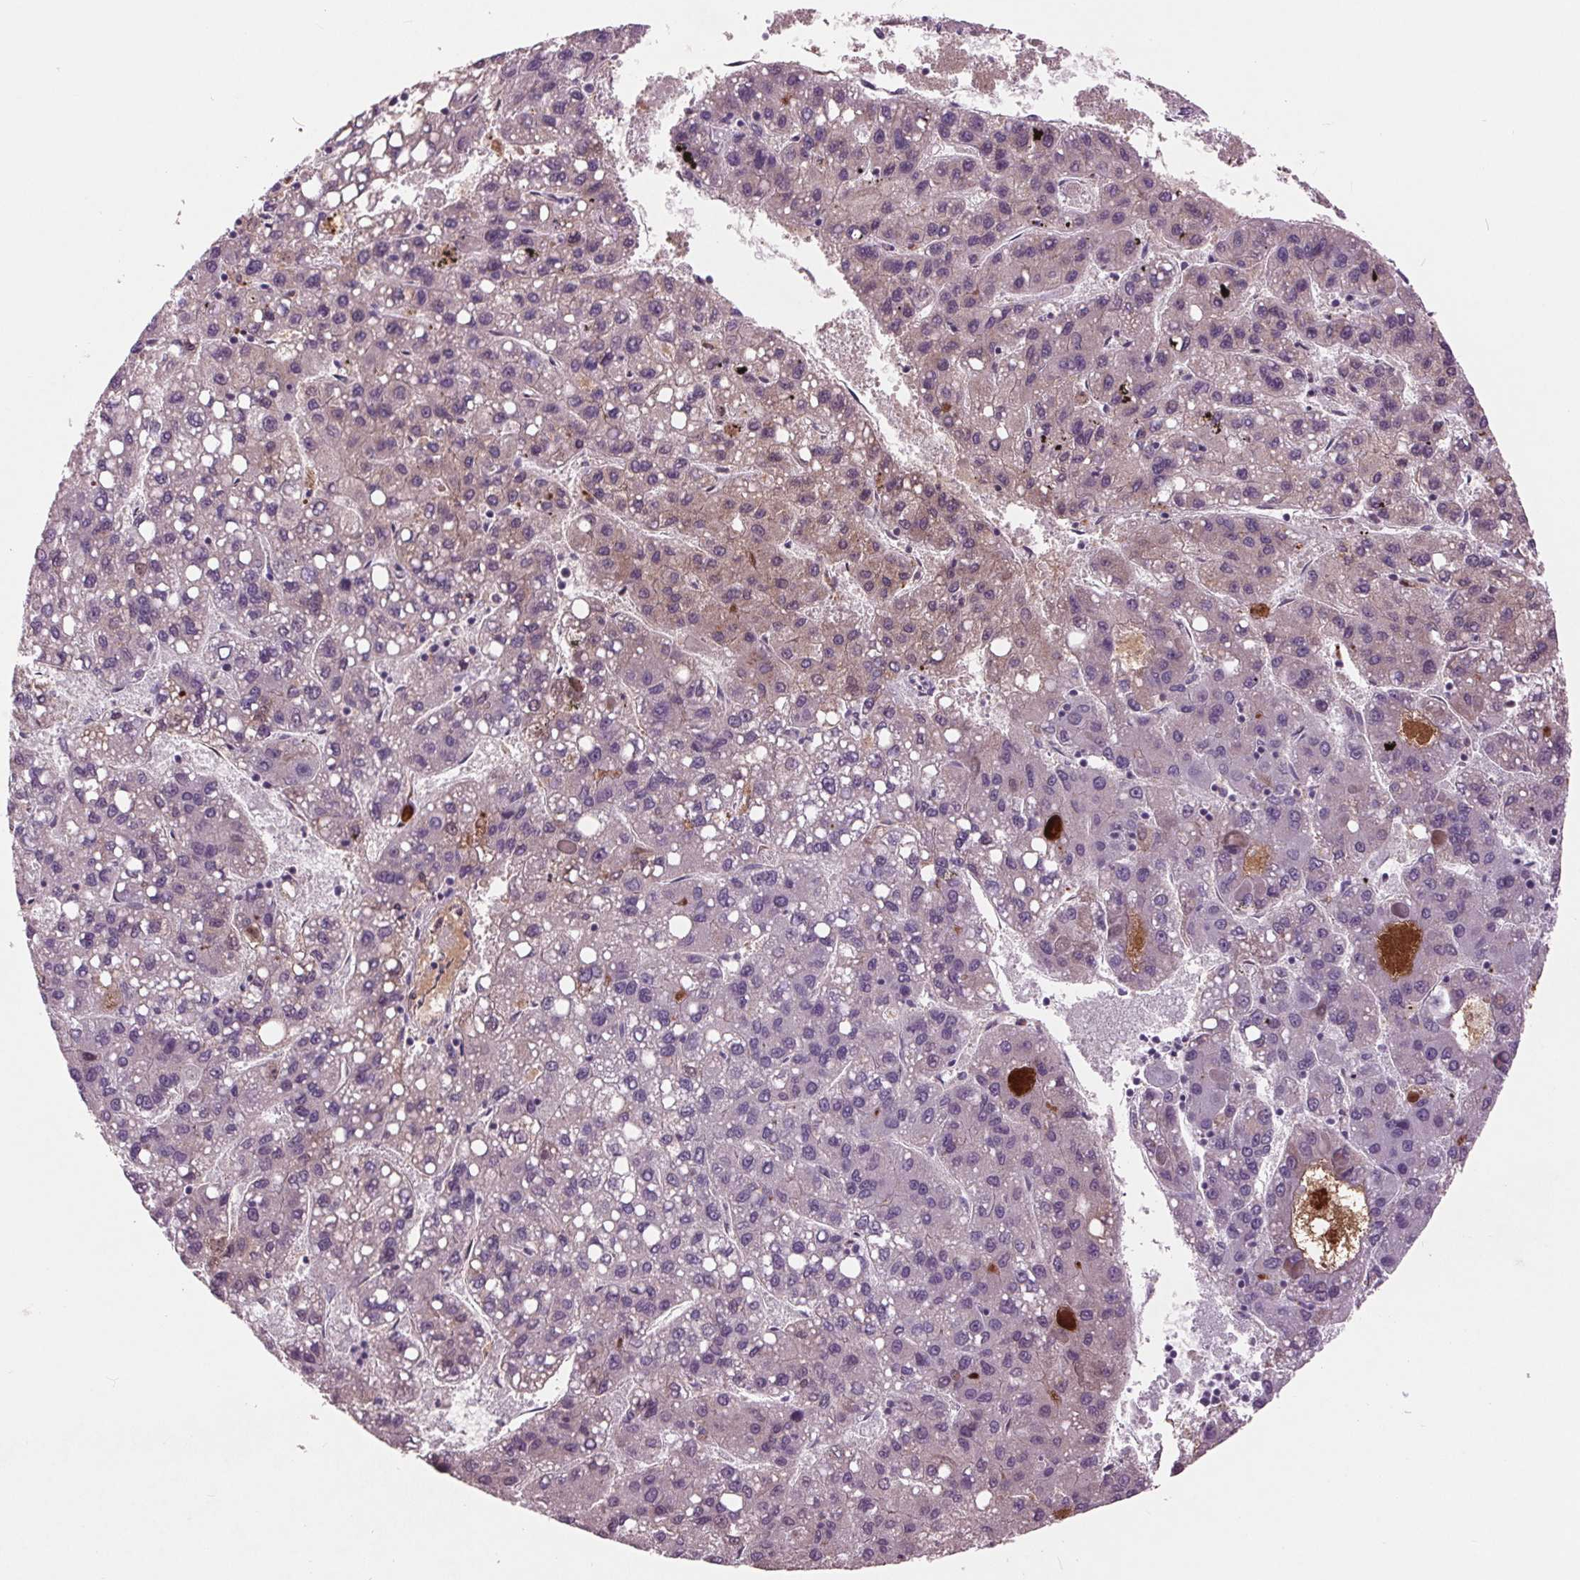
{"staining": {"intensity": "negative", "quantity": "none", "location": "none"}, "tissue": "liver cancer", "cell_type": "Tumor cells", "image_type": "cancer", "snomed": [{"axis": "morphology", "description": "Carcinoma, Hepatocellular, NOS"}, {"axis": "topography", "description": "Liver"}], "caption": "IHC histopathology image of neoplastic tissue: human liver cancer stained with DAB shows no significant protein staining in tumor cells.", "gene": "C6", "patient": {"sex": "female", "age": 82}}